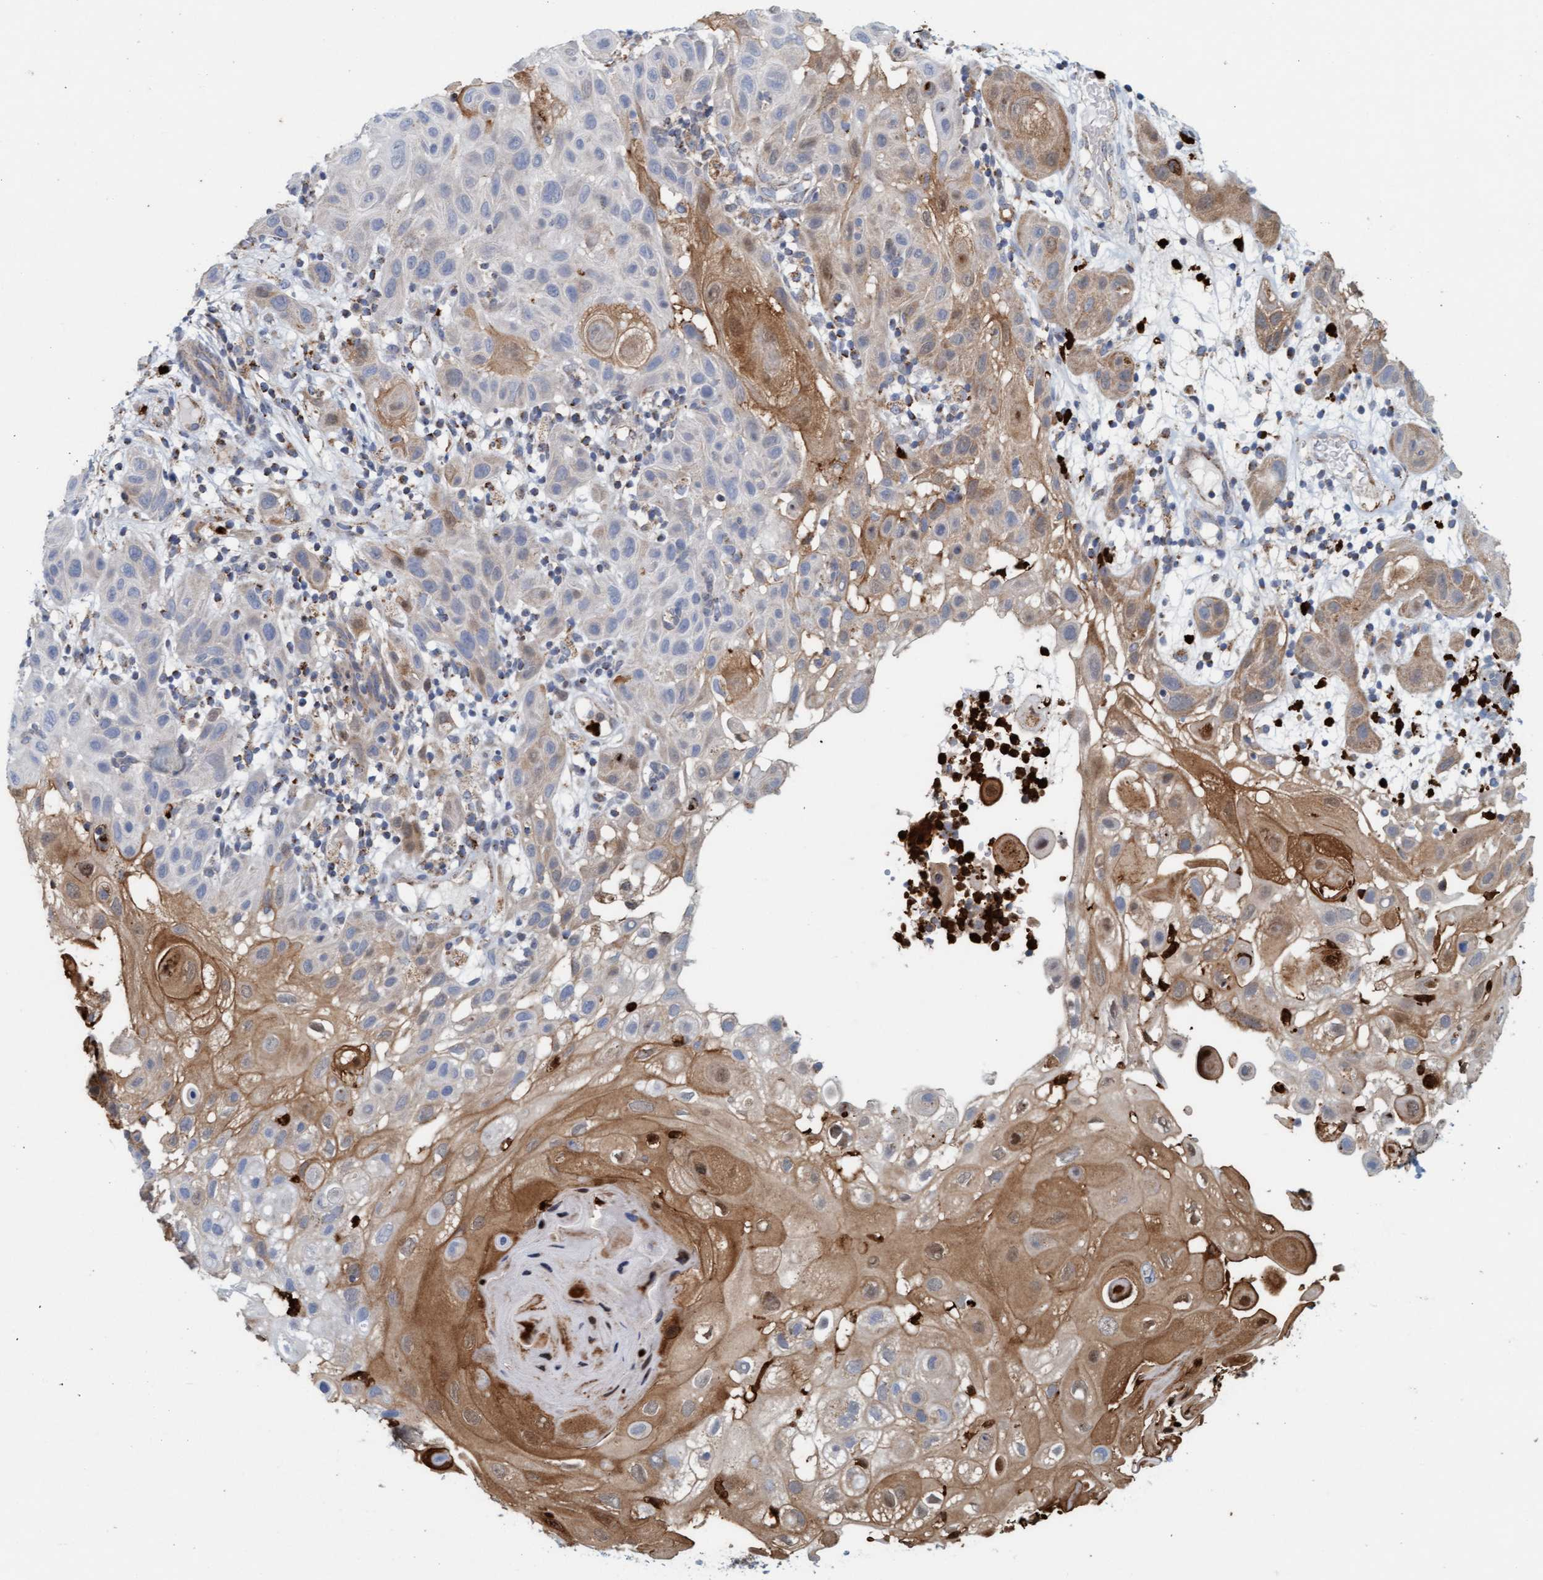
{"staining": {"intensity": "moderate", "quantity": "25%-75%", "location": "cytoplasmic/membranous,nuclear"}, "tissue": "skin cancer", "cell_type": "Tumor cells", "image_type": "cancer", "snomed": [{"axis": "morphology", "description": "Squamous cell carcinoma, NOS"}, {"axis": "topography", "description": "Skin"}], "caption": "Moderate cytoplasmic/membranous and nuclear expression for a protein is present in approximately 25%-75% of tumor cells of skin cancer (squamous cell carcinoma) using IHC.", "gene": "B9D1", "patient": {"sex": "female", "age": 96}}